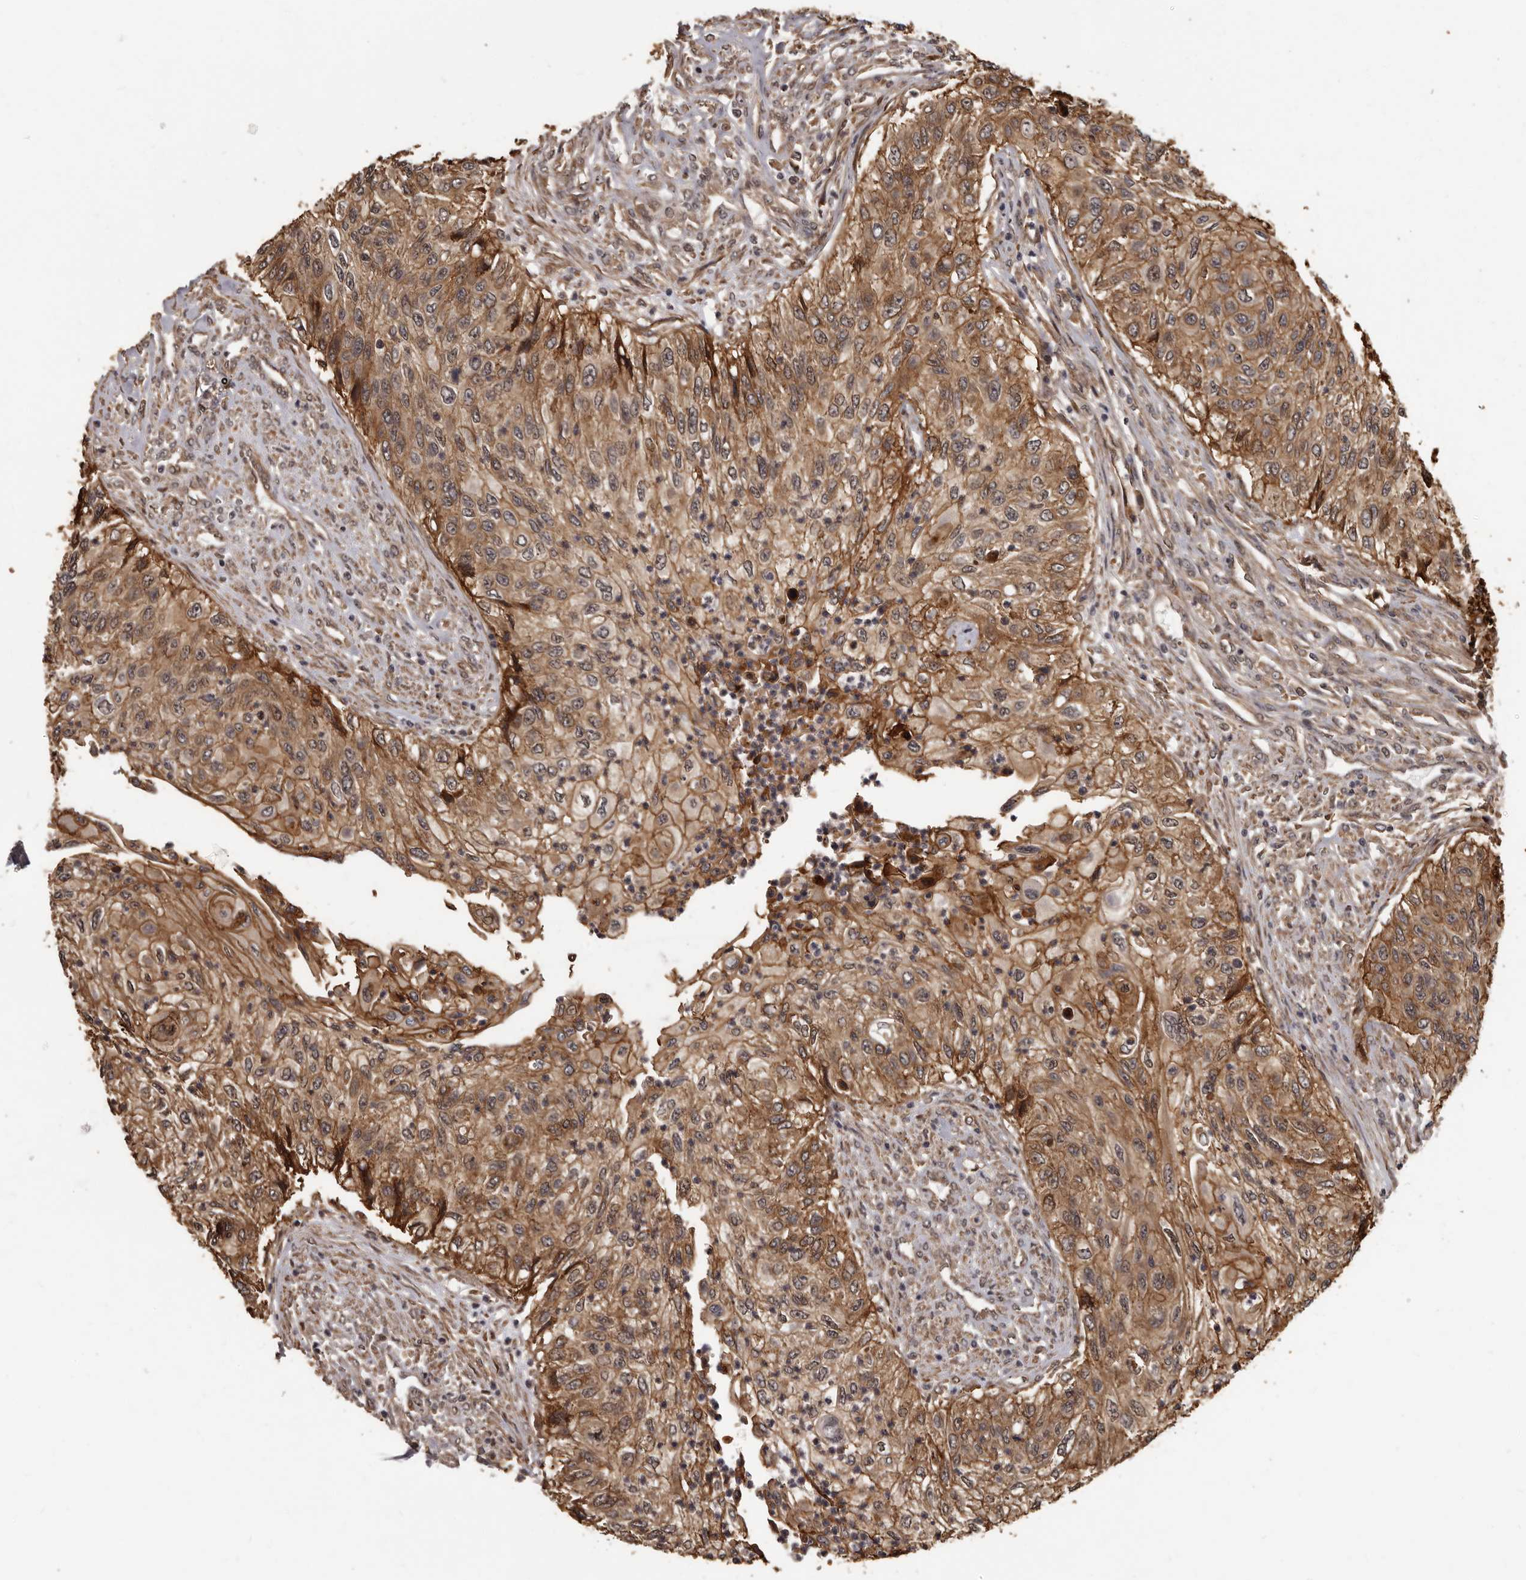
{"staining": {"intensity": "moderate", "quantity": ">75%", "location": "cytoplasmic/membranous"}, "tissue": "urothelial cancer", "cell_type": "Tumor cells", "image_type": "cancer", "snomed": [{"axis": "morphology", "description": "Urothelial carcinoma, High grade"}, {"axis": "topography", "description": "Urinary bladder"}], "caption": "Protein expression by immunohistochemistry reveals moderate cytoplasmic/membranous positivity in approximately >75% of tumor cells in high-grade urothelial carcinoma.", "gene": "SLITRK6", "patient": {"sex": "female", "age": 60}}